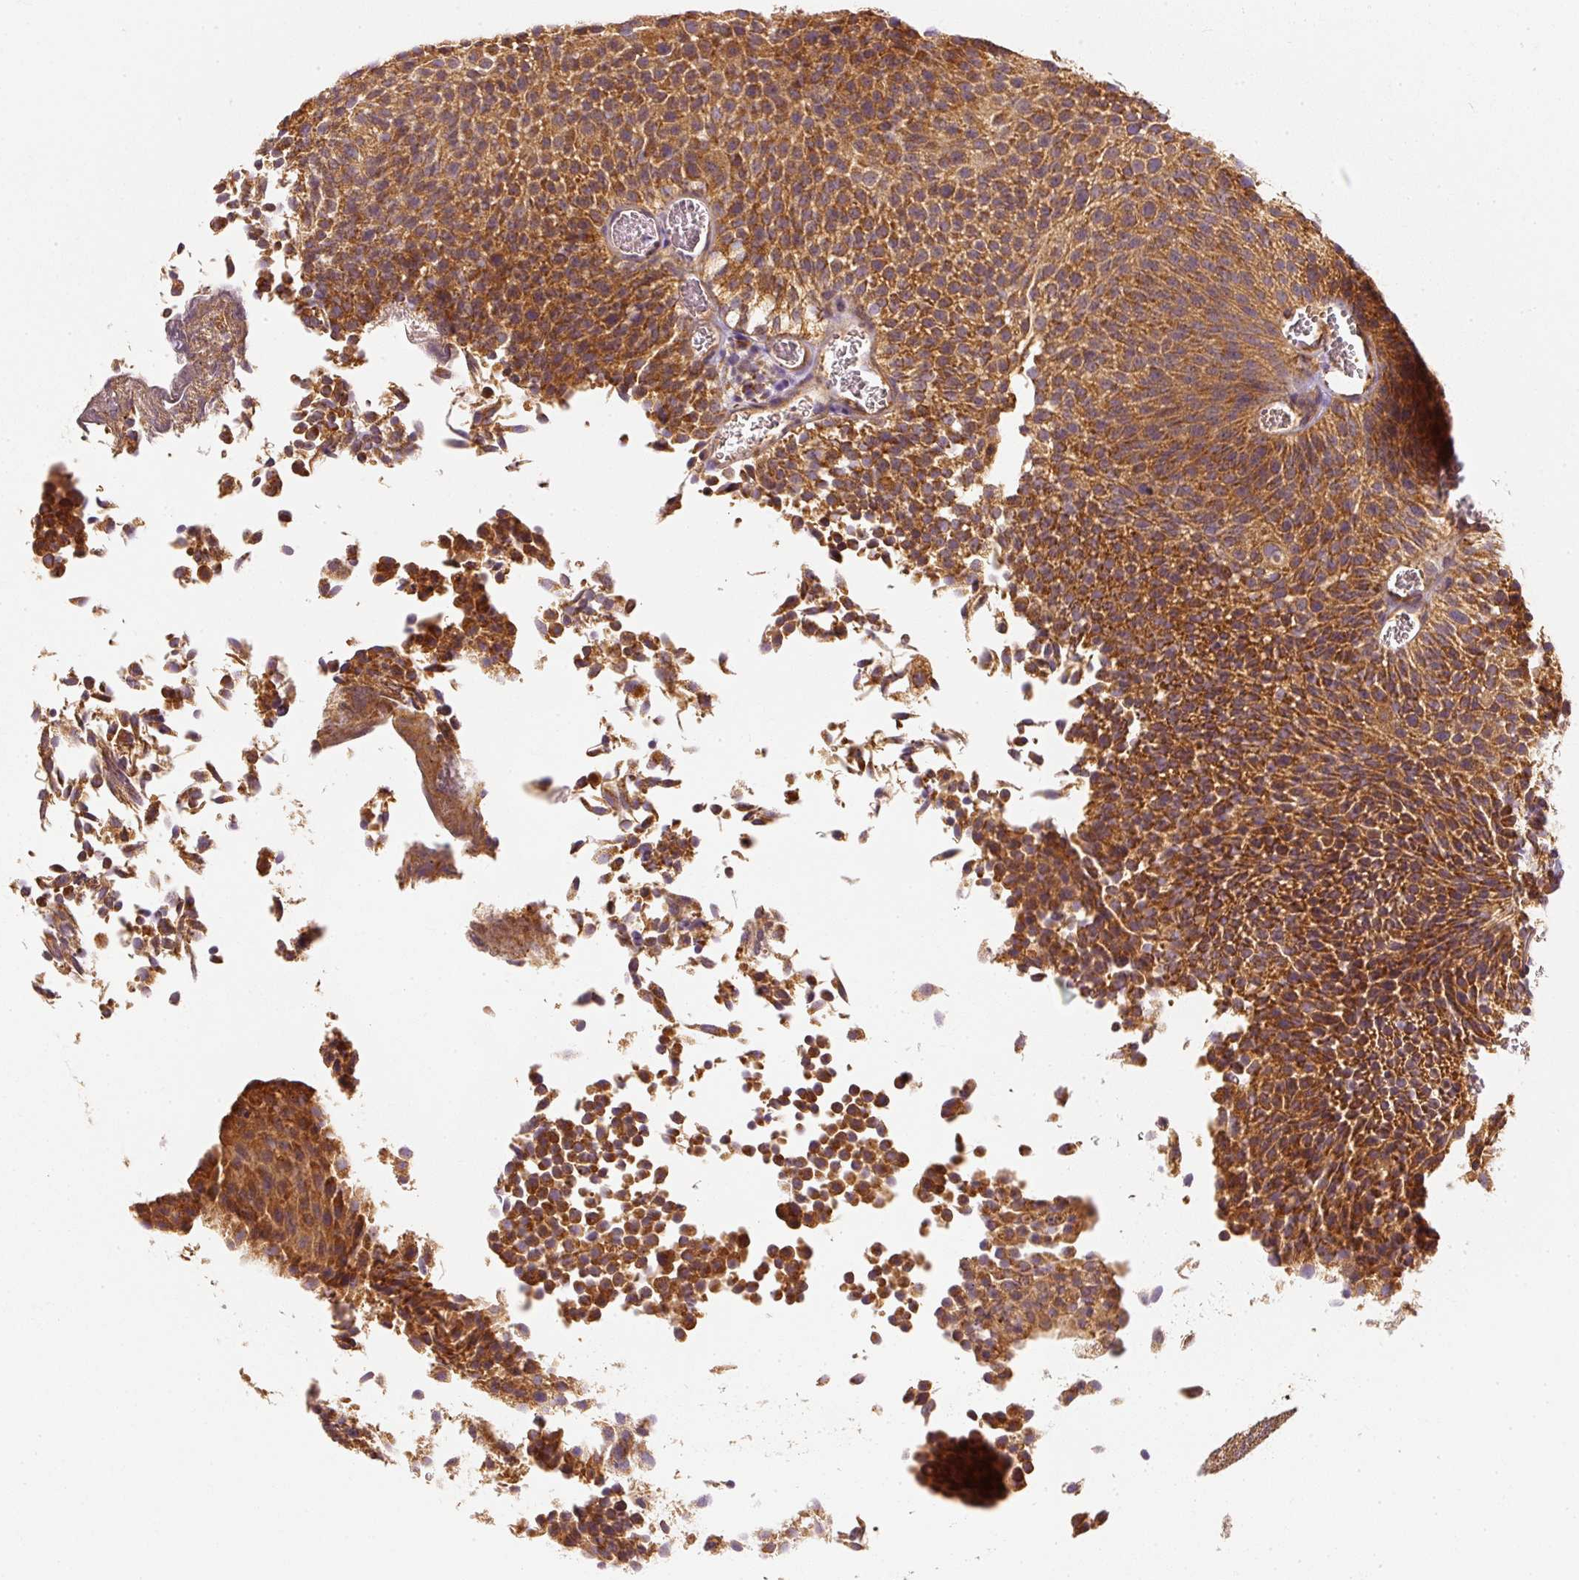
{"staining": {"intensity": "strong", "quantity": ">75%", "location": "cytoplasmic/membranous"}, "tissue": "urothelial cancer", "cell_type": "Tumor cells", "image_type": "cancer", "snomed": [{"axis": "morphology", "description": "Urothelial carcinoma, Low grade"}, {"axis": "topography", "description": "Urinary bladder"}], "caption": "The immunohistochemical stain shows strong cytoplasmic/membranous positivity in tumor cells of urothelial cancer tissue. The staining was performed using DAB, with brown indicating positive protein expression. Nuclei are stained blue with hematoxylin.", "gene": "TOMM40", "patient": {"sex": "female", "age": 79}}